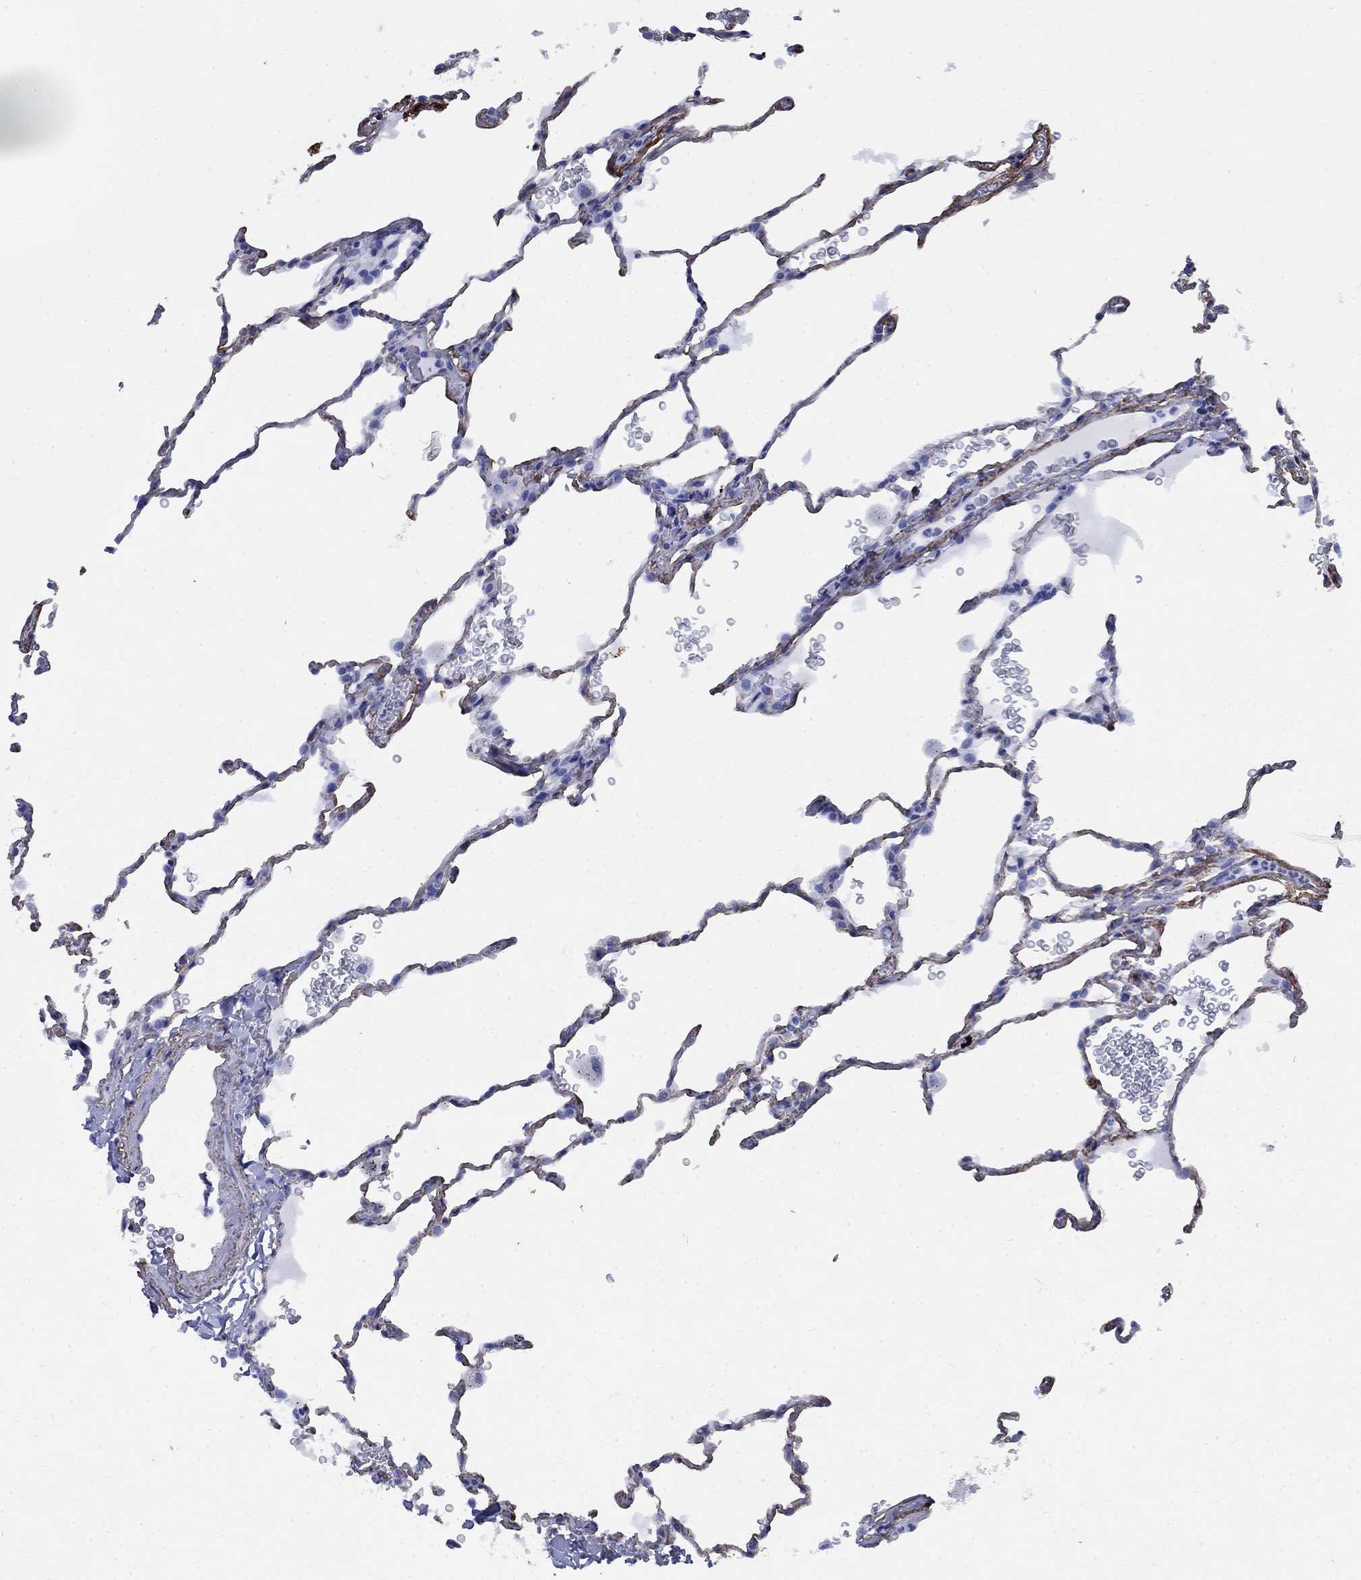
{"staining": {"intensity": "negative", "quantity": "none", "location": "none"}, "tissue": "lung", "cell_type": "Alveolar cells", "image_type": "normal", "snomed": [{"axis": "morphology", "description": "Normal tissue, NOS"}, {"axis": "morphology", "description": "Adenocarcinoma, metastatic, NOS"}, {"axis": "topography", "description": "Lung"}], "caption": "Immunohistochemistry (IHC) photomicrograph of unremarkable lung: human lung stained with DAB (3,3'-diaminobenzidine) reveals no significant protein expression in alveolar cells.", "gene": "VTN", "patient": {"sex": "male", "age": 45}}